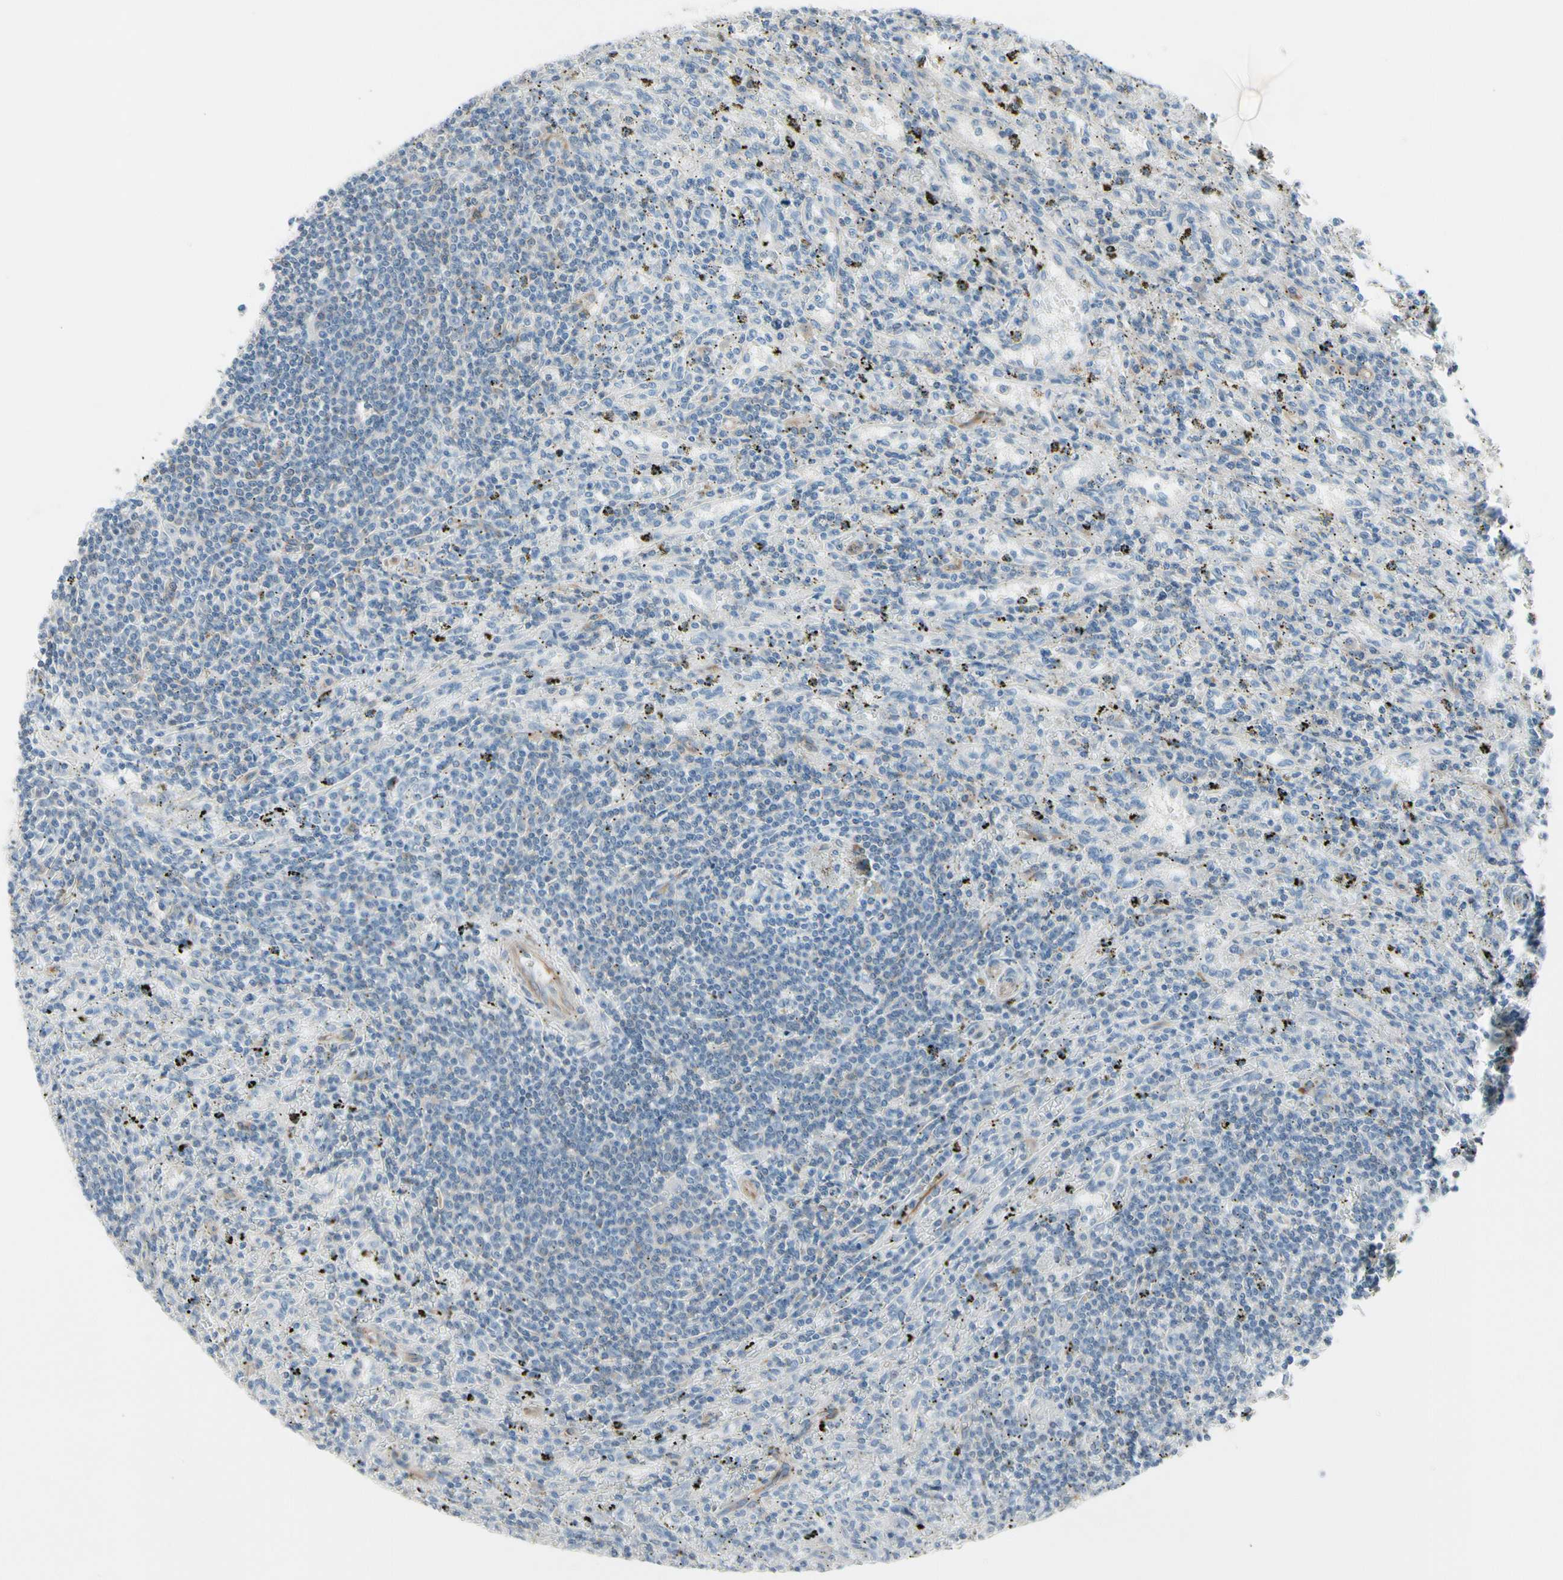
{"staining": {"intensity": "negative", "quantity": "none", "location": "none"}, "tissue": "lymphoma", "cell_type": "Tumor cells", "image_type": "cancer", "snomed": [{"axis": "morphology", "description": "Malignant lymphoma, non-Hodgkin's type, Low grade"}, {"axis": "topography", "description": "Spleen"}], "caption": "The immunohistochemistry (IHC) image has no significant expression in tumor cells of low-grade malignant lymphoma, non-Hodgkin's type tissue.", "gene": "MAP2", "patient": {"sex": "male", "age": 76}}